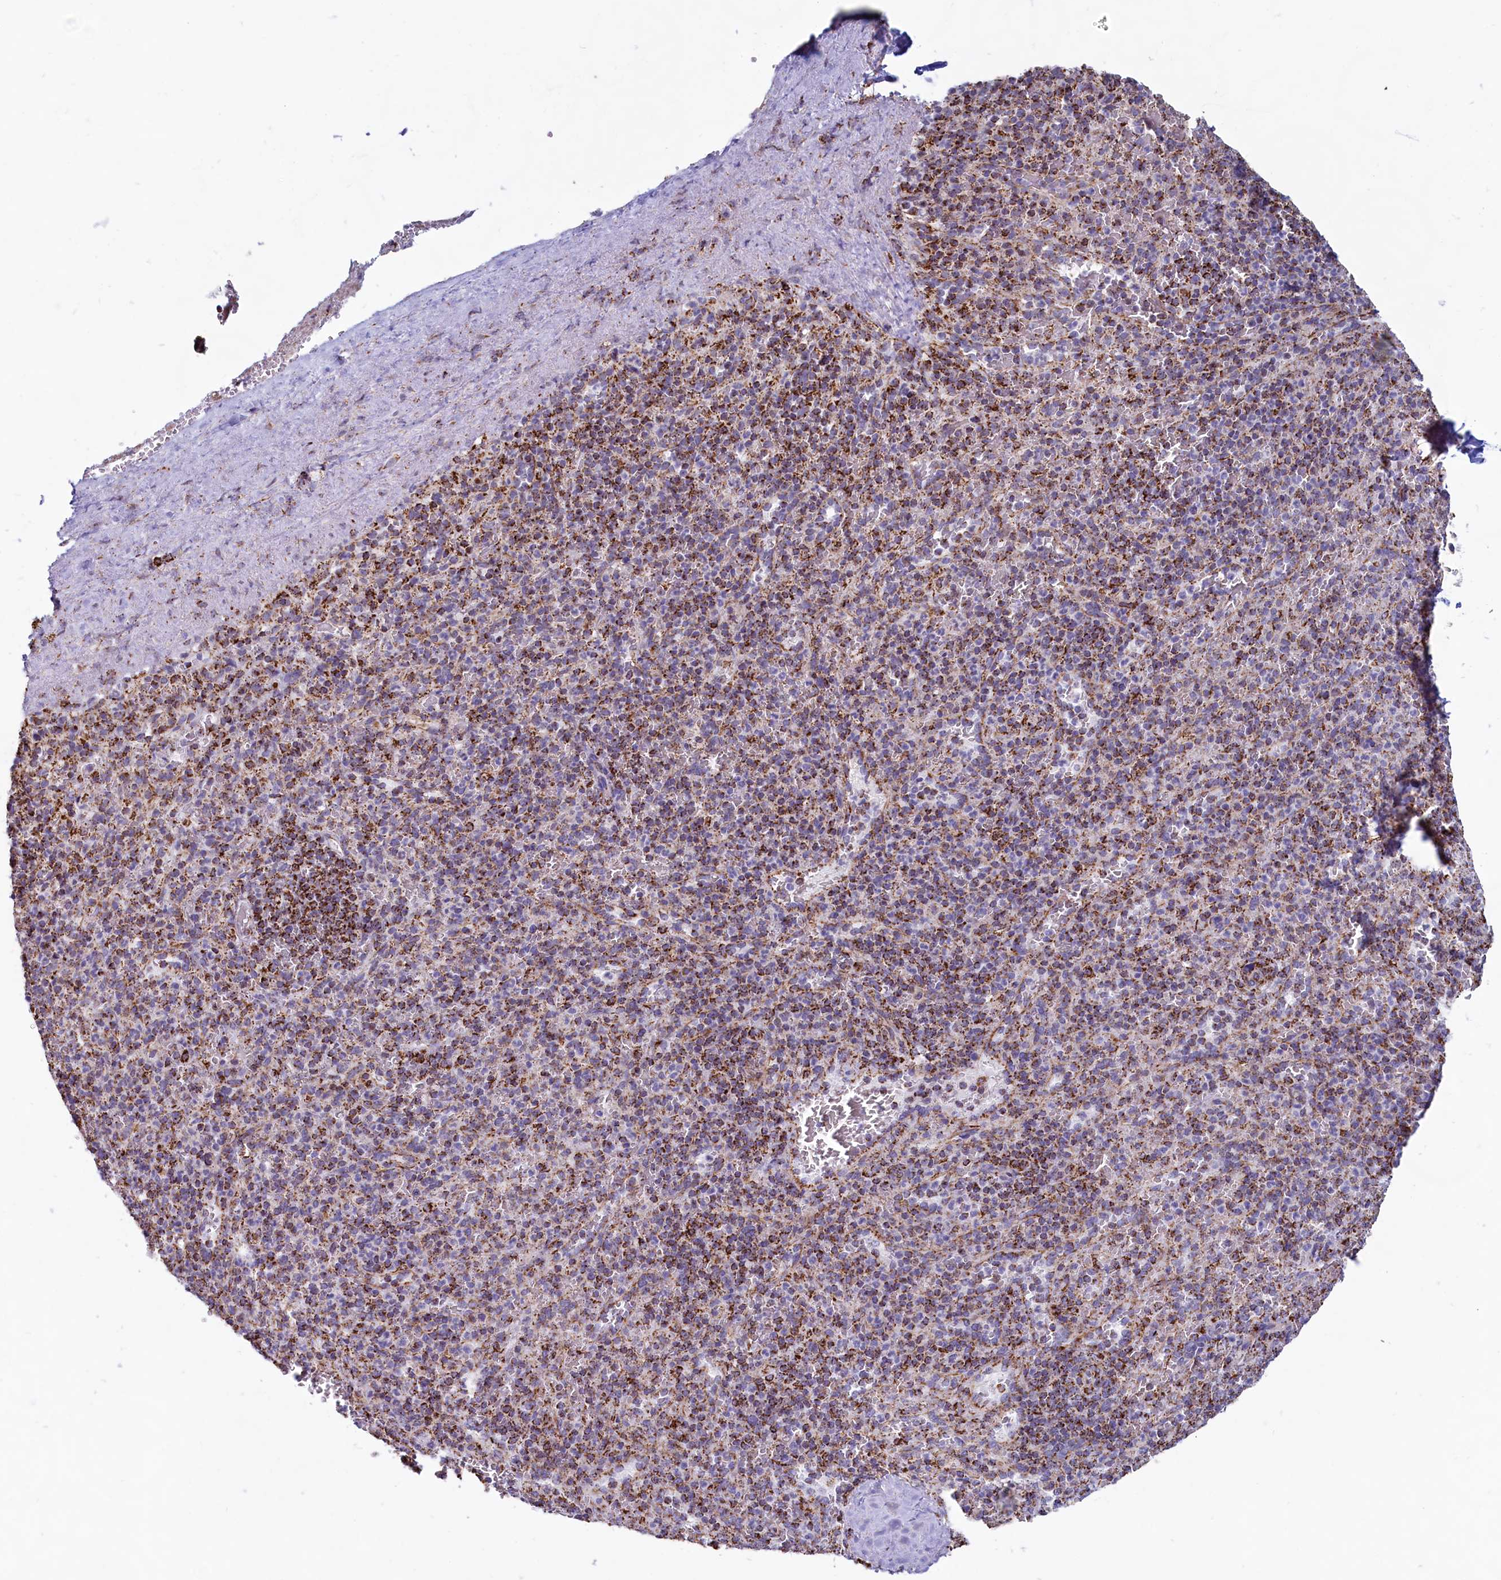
{"staining": {"intensity": "strong", "quantity": "25%-75%", "location": "cytoplasmic/membranous"}, "tissue": "spleen", "cell_type": "Cells in red pulp", "image_type": "normal", "snomed": [{"axis": "morphology", "description": "Normal tissue, NOS"}, {"axis": "topography", "description": "Spleen"}], "caption": "This is a micrograph of immunohistochemistry staining of normal spleen, which shows strong expression in the cytoplasmic/membranous of cells in red pulp.", "gene": "C1D", "patient": {"sex": "male", "age": 82}}